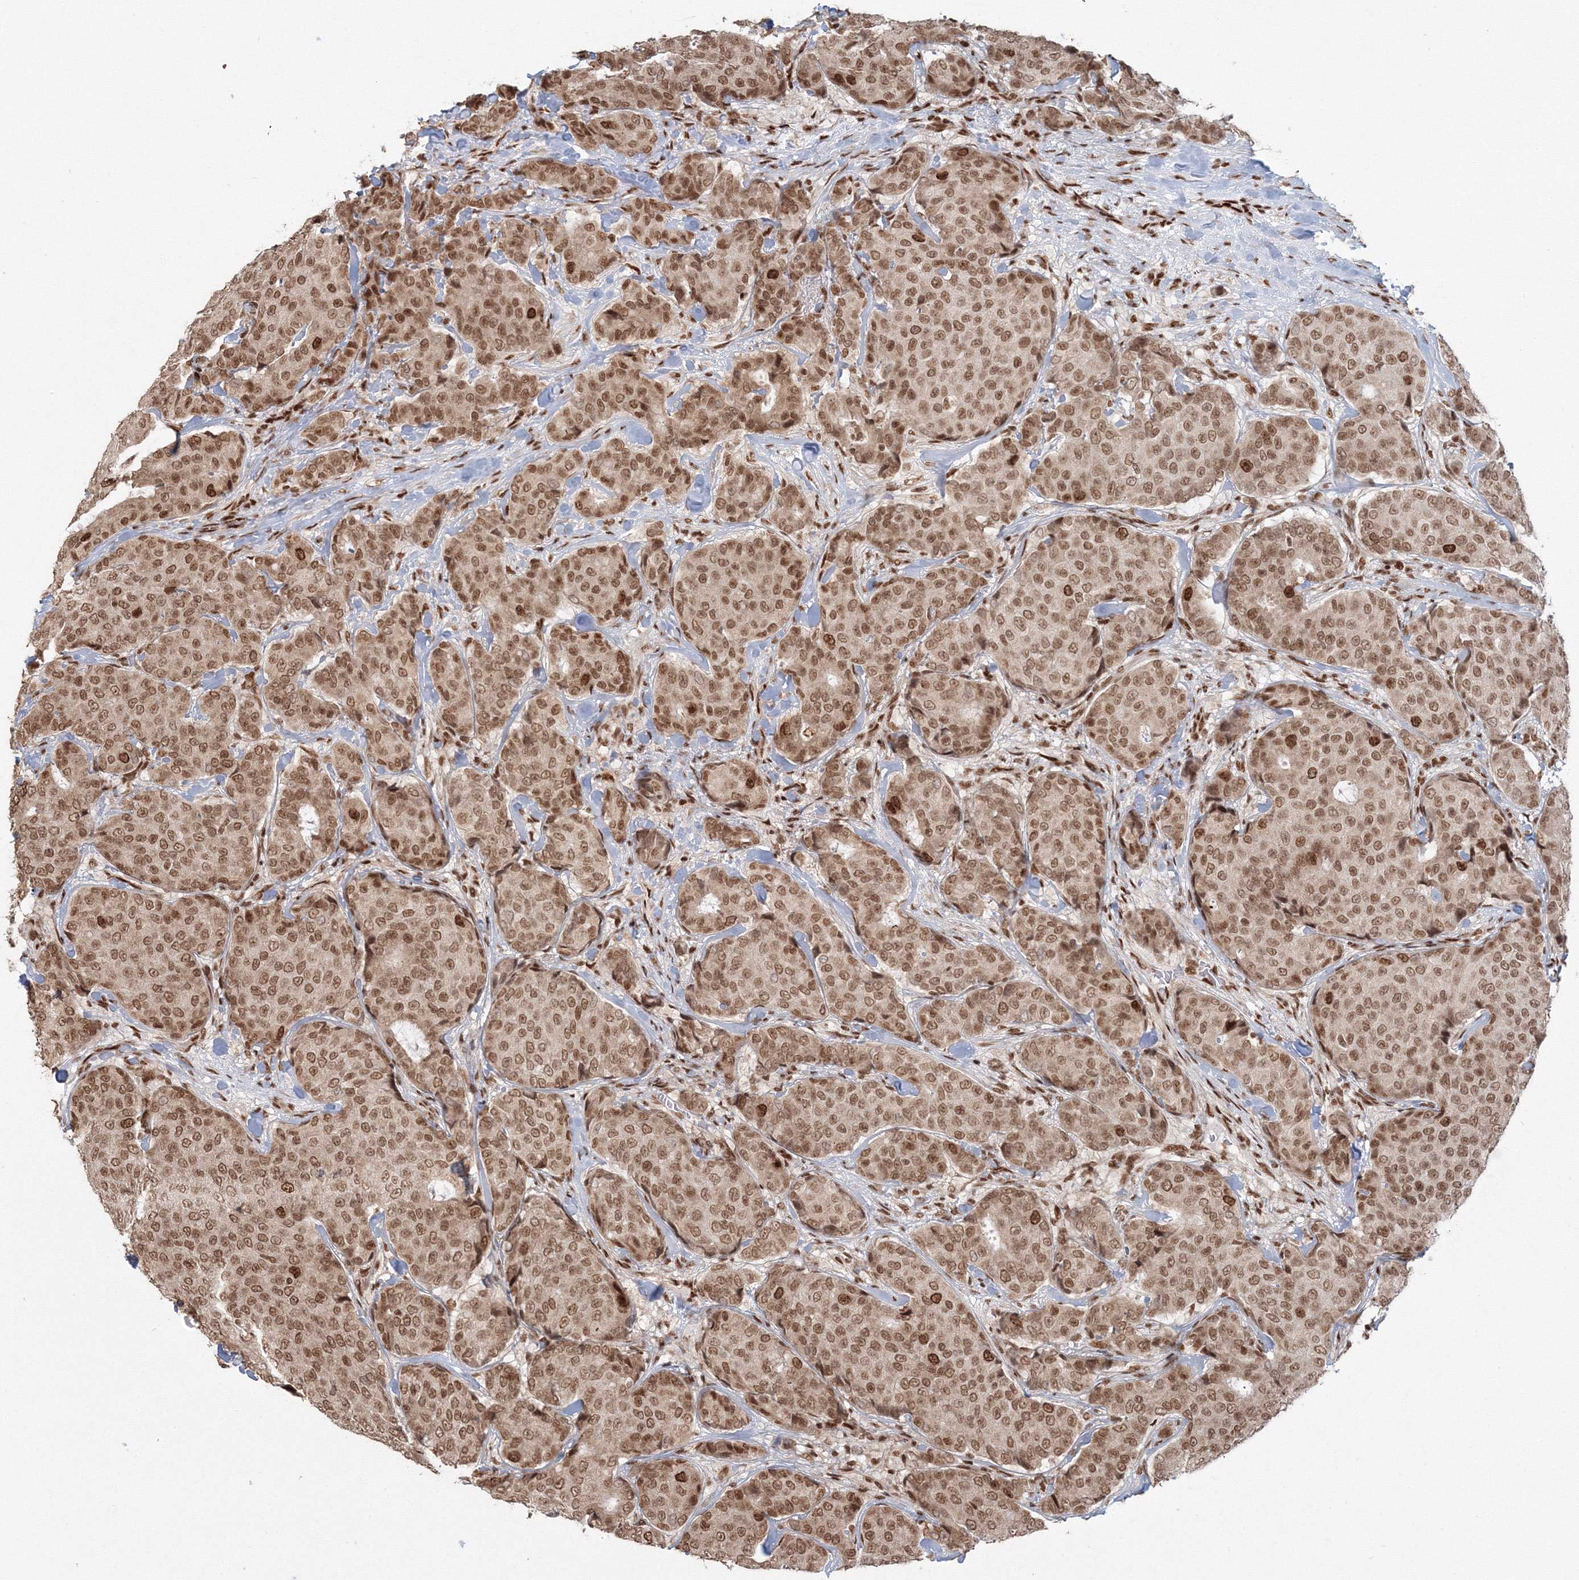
{"staining": {"intensity": "moderate", "quantity": ">75%", "location": "nuclear"}, "tissue": "breast cancer", "cell_type": "Tumor cells", "image_type": "cancer", "snomed": [{"axis": "morphology", "description": "Duct carcinoma"}, {"axis": "topography", "description": "Breast"}], "caption": "This image demonstrates breast infiltrating ductal carcinoma stained with IHC to label a protein in brown. The nuclear of tumor cells show moderate positivity for the protein. Nuclei are counter-stained blue.", "gene": "KIF20A", "patient": {"sex": "female", "age": 75}}